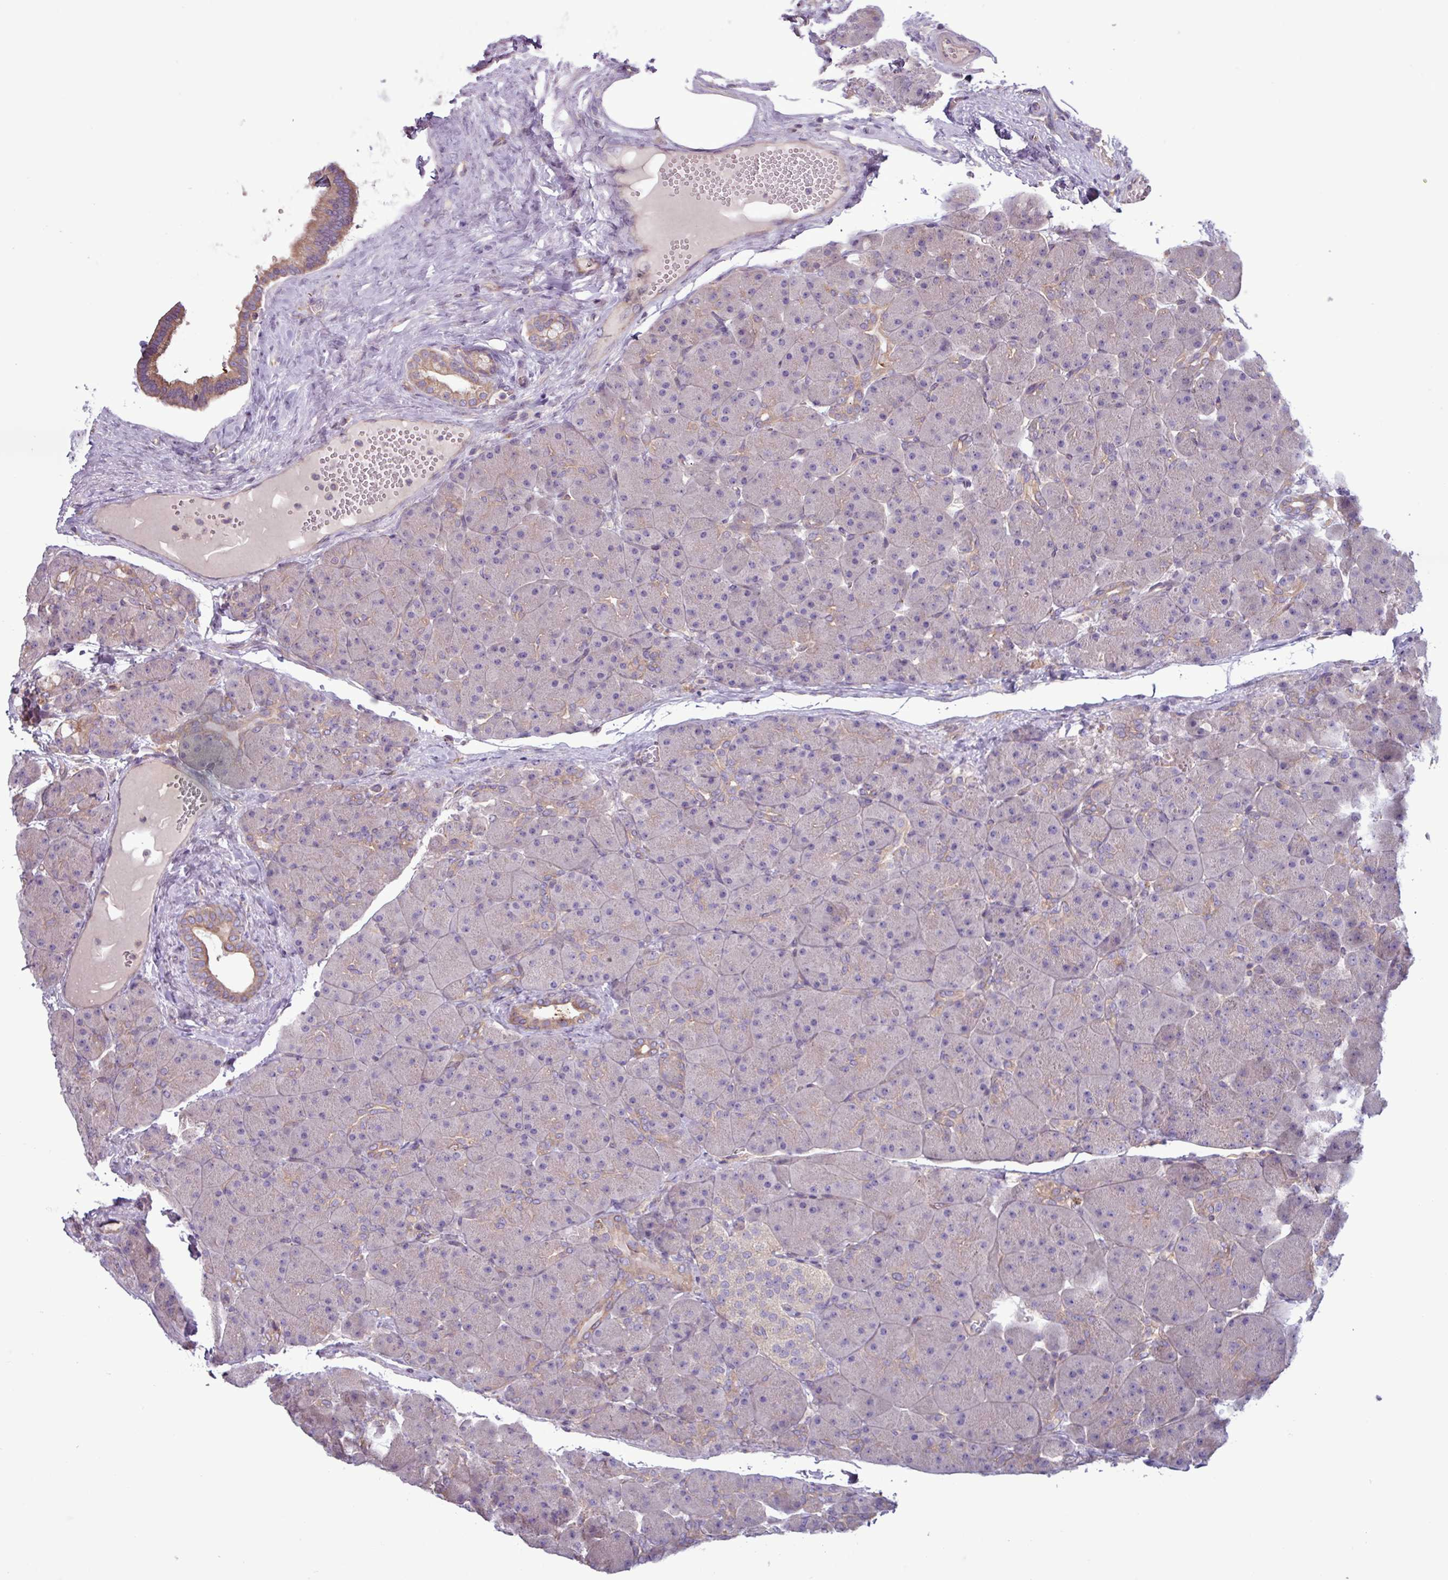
{"staining": {"intensity": "weak", "quantity": "<25%", "location": "cytoplasmic/membranous"}, "tissue": "pancreas", "cell_type": "Exocrine glandular cells", "image_type": "normal", "snomed": [{"axis": "morphology", "description": "Normal tissue, NOS"}, {"axis": "topography", "description": "Pancreas"}], "caption": "Immunohistochemistry (IHC) image of benign human pancreas stained for a protein (brown), which shows no staining in exocrine glandular cells.", "gene": "PLIN2", "patient": {"sex": "male", "age": 66}}